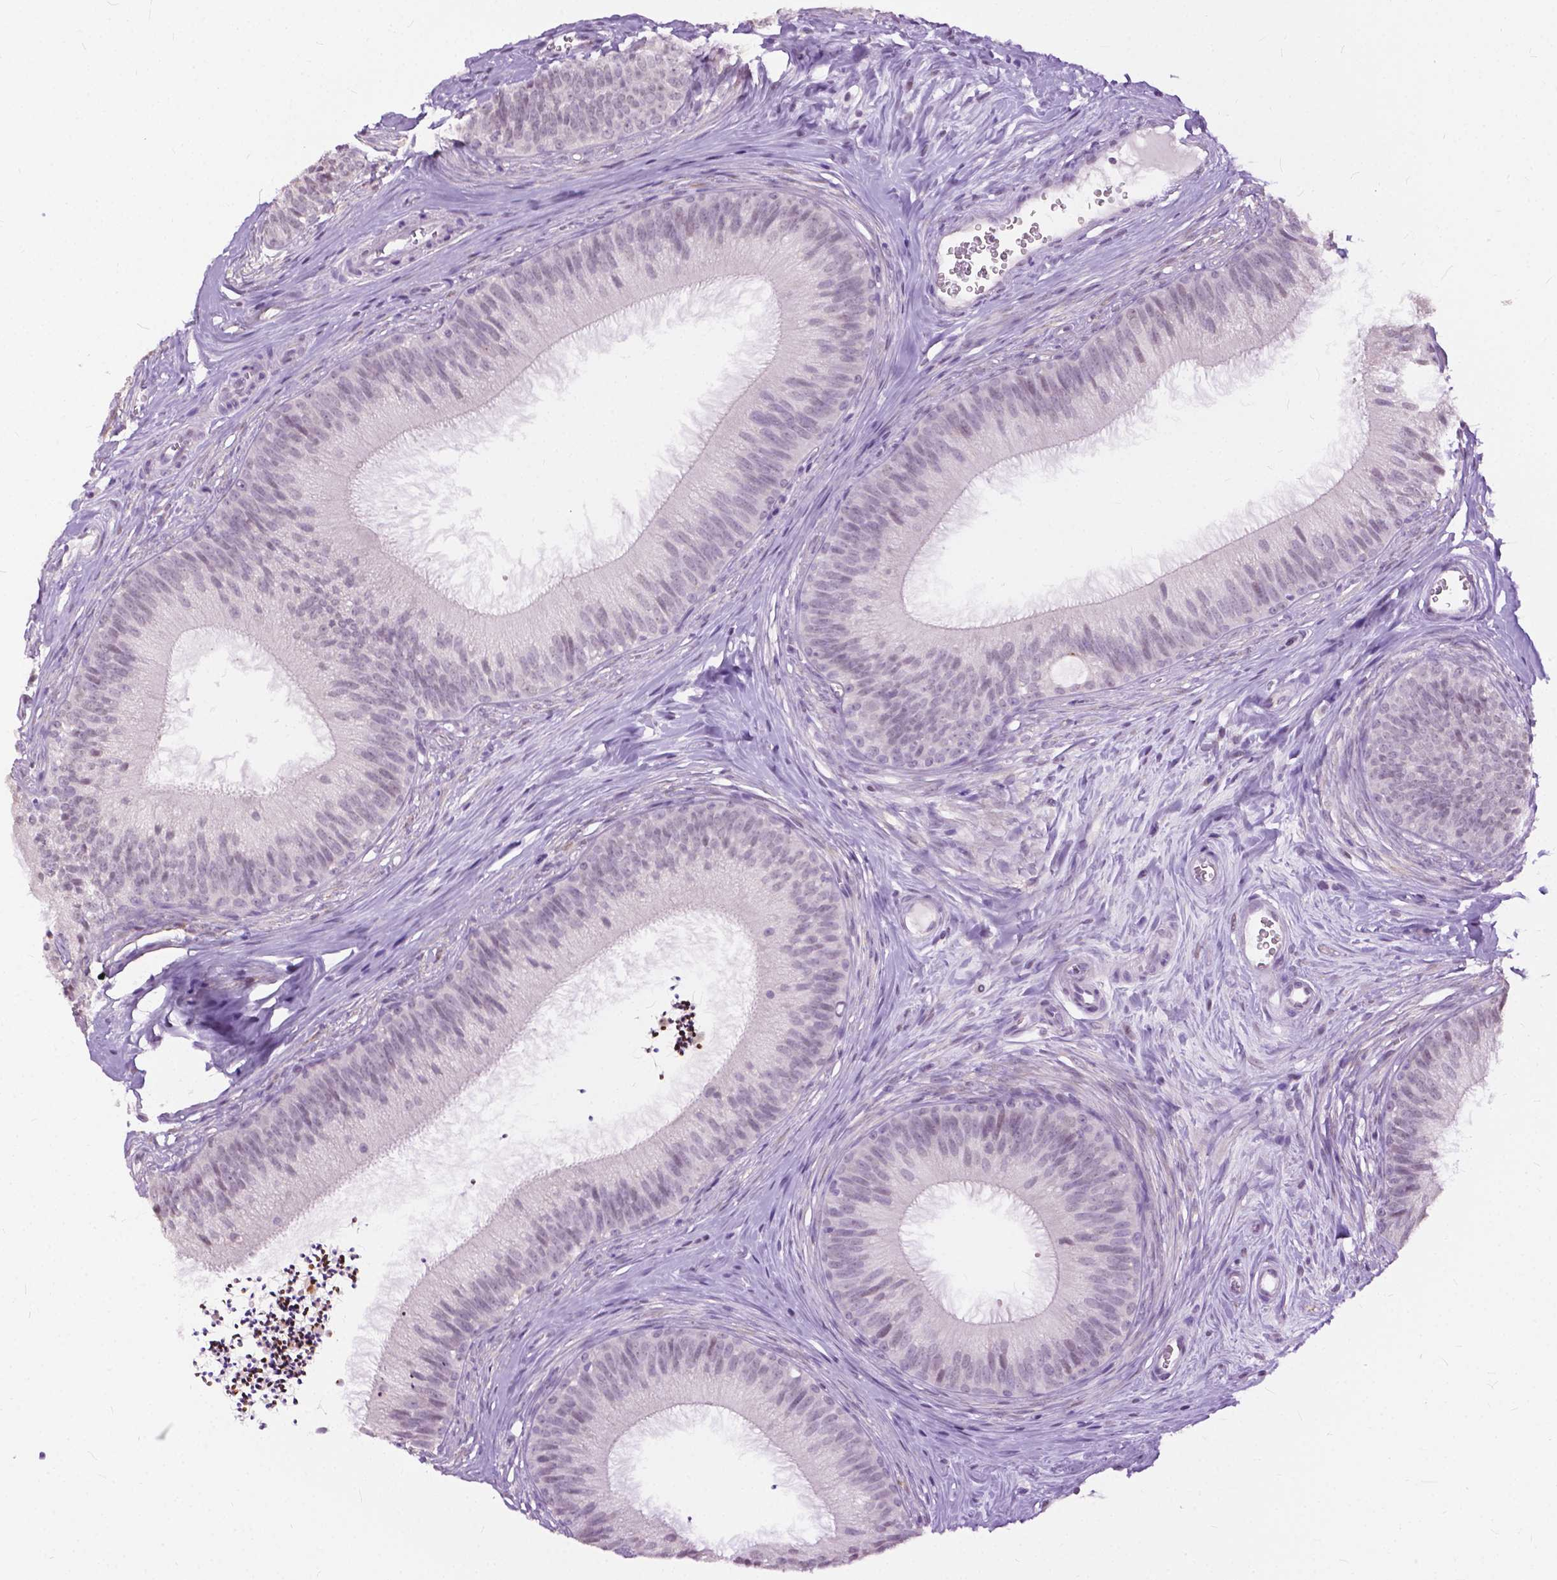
{"staining": {"intensity": "weak", "quantity": "<25%", "location": "cytoplasmic/membranous"}, "tissue": "epididymis", "cell_type": "Glandular cells", "image_type": "normal", "snomed": [{"axis": "morphology", "description": "Normal tissue, NOS"}, {"axis": "topography", "description": "Epididymis"}], "caption": "Immunohistochemistry of unremarkable human epididymis exhibits no expression in glandular cells.", "gene": "GPR37L1", "patient": {"sex": "male", "age": 24}}